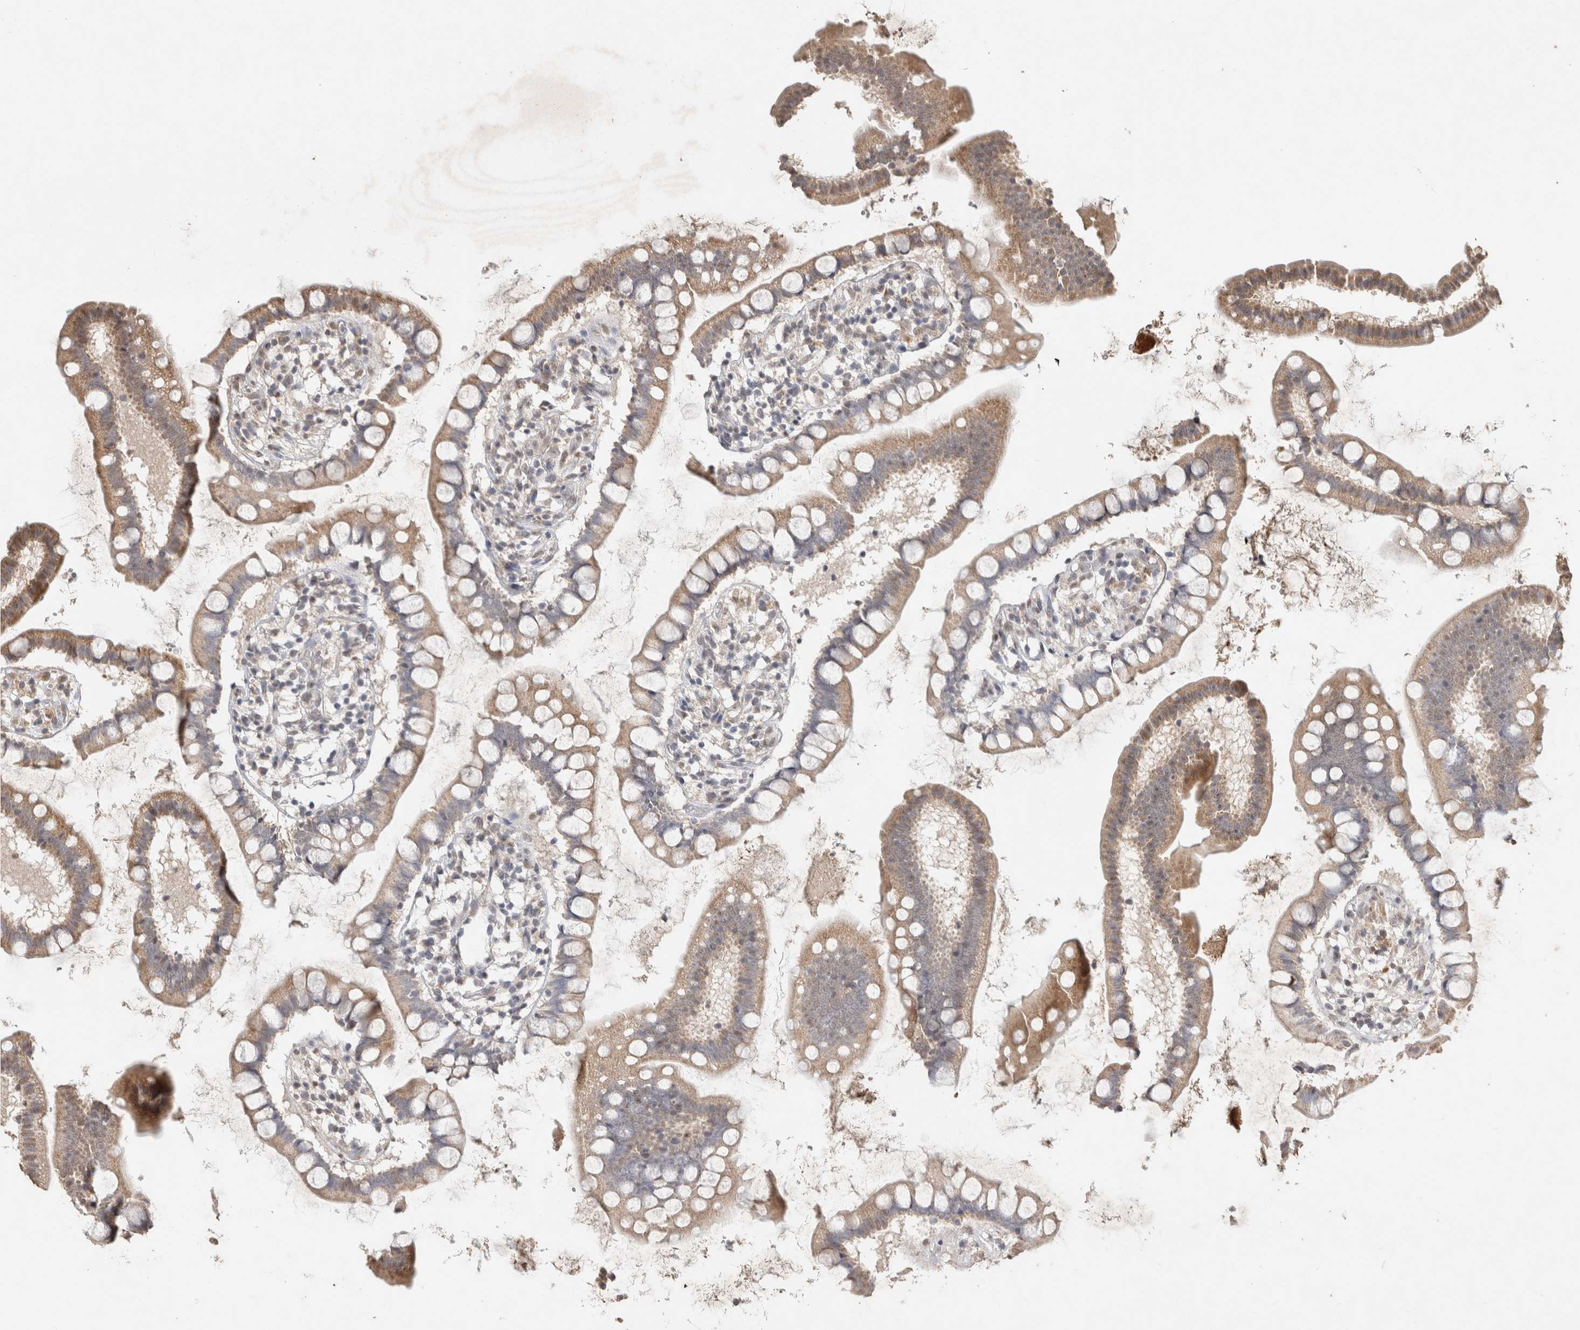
{"staining": {"intensity": "weak", "quantity": "25%-75%", "location": "cytoplasmic/membranous"}, "tissue": "small intestine", "cell_type": "Glandular cells", "image_type": "normal", "snomed": [{"axis": "morphology", "description": "Normal tissue, NOS"}, {"axis": "topography", "description": "Small intestine"}], "caption": "This photomicrograph displays immunohistochemistry staining of normal small intestine, with low weak cytoplasmic/membranous positivity in approximately 25%-75% of glandular cells.", "gene": "FAM3A", "patient": {"sex": "female", "age": 84}}